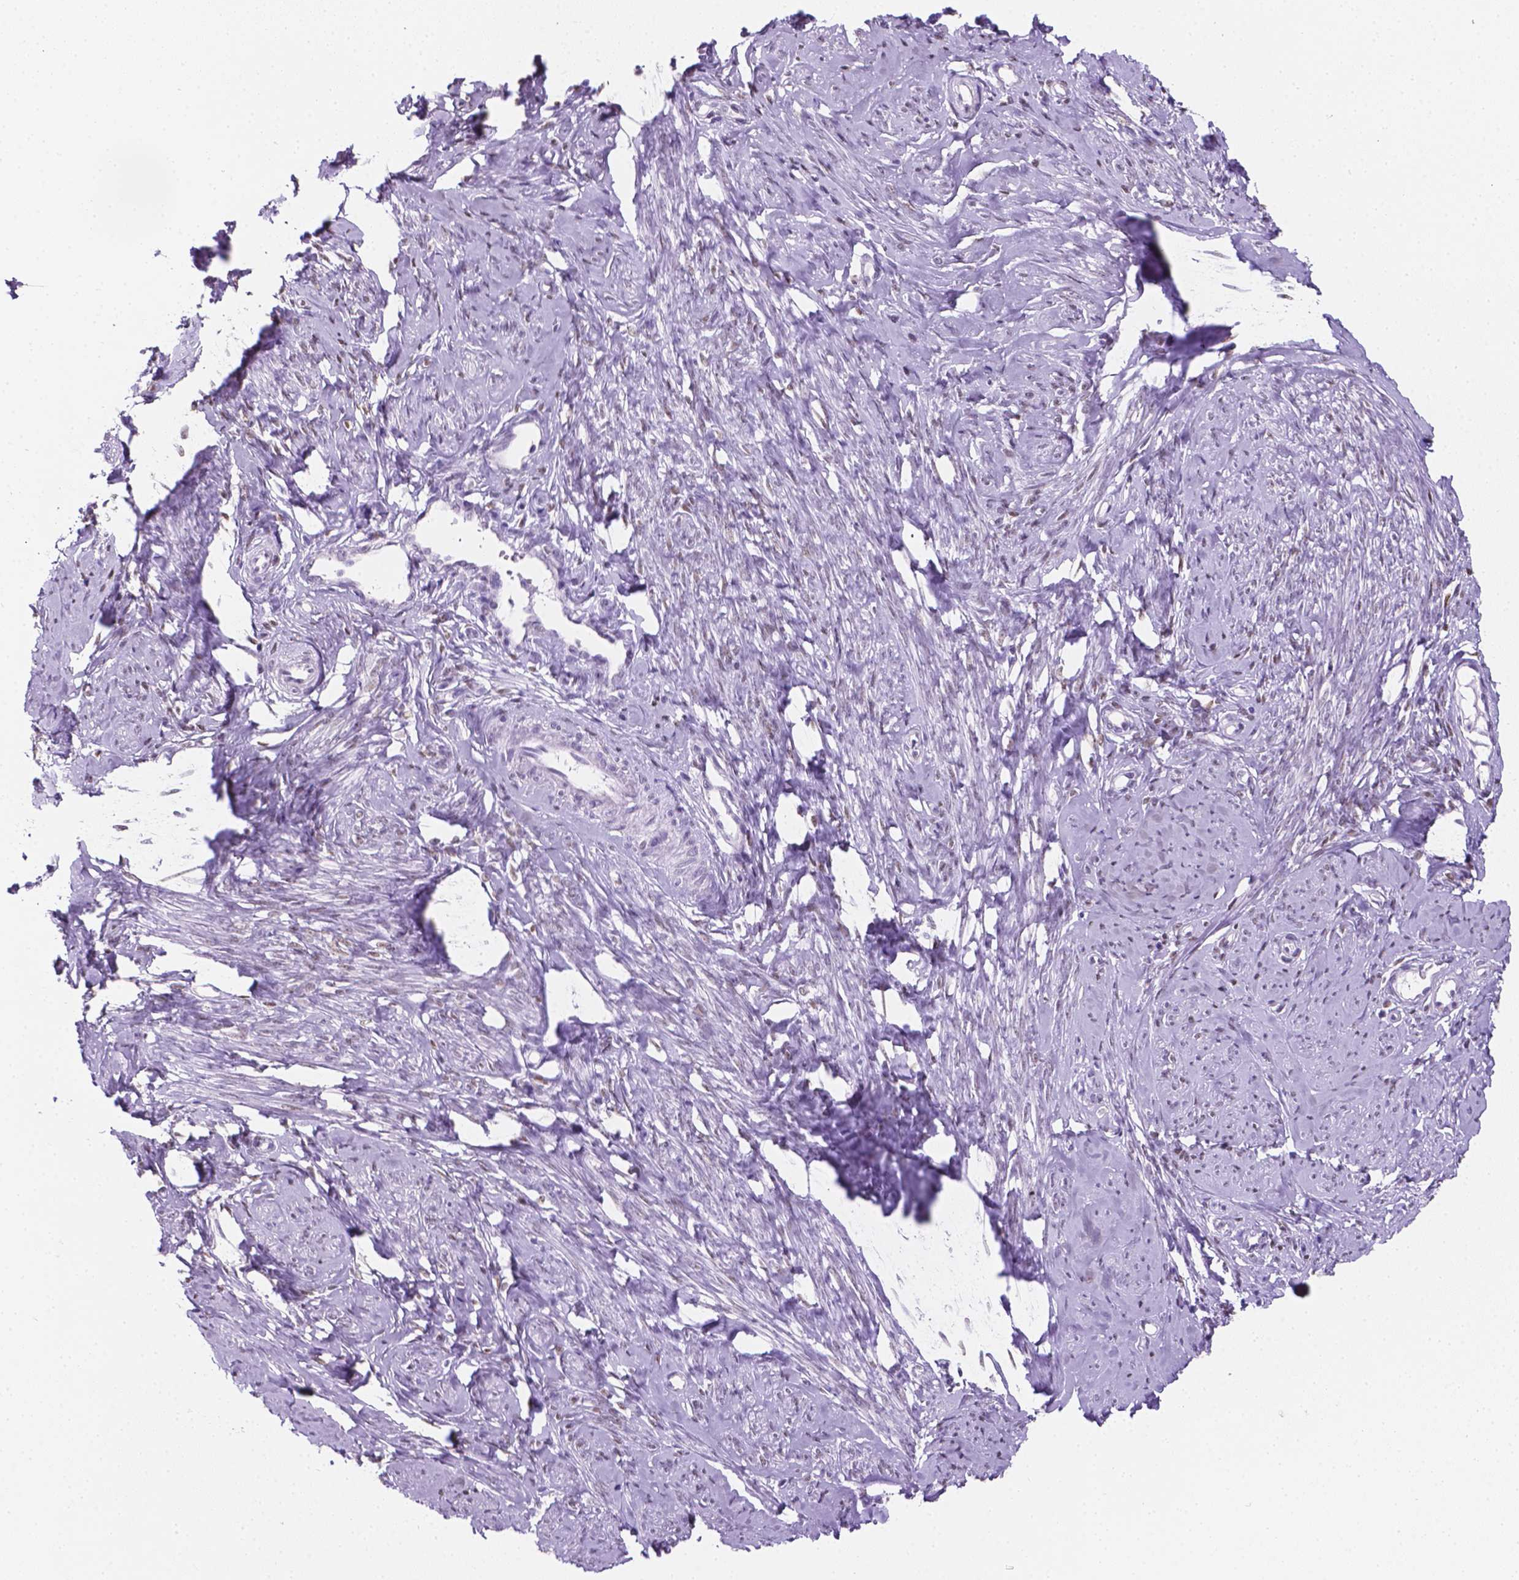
{"staining": {"intensity": "negative", "quantity": "none", "location": "none"}, "tissue": "smooth muscle", "cell_type": "Smooth muscle cells", "image_type": "normal", "snomed": [{"axis": "morphology", "description": "Normal tissue, NOS"}, {"axis": "topography", "description": "Smooth muscle"}], "caption": "DAB immunohistochemical staining of normal human smooth muscle exhibits no significant positivity in smooth muscle cells. The staining was performed using DAB to visualize the protein expression in brown, while the nuclei were stained in blue with hematoxylin (Magnification: 20x).", "gene": "TMEM210", "patient": {"sex": "female", "age": 48}}